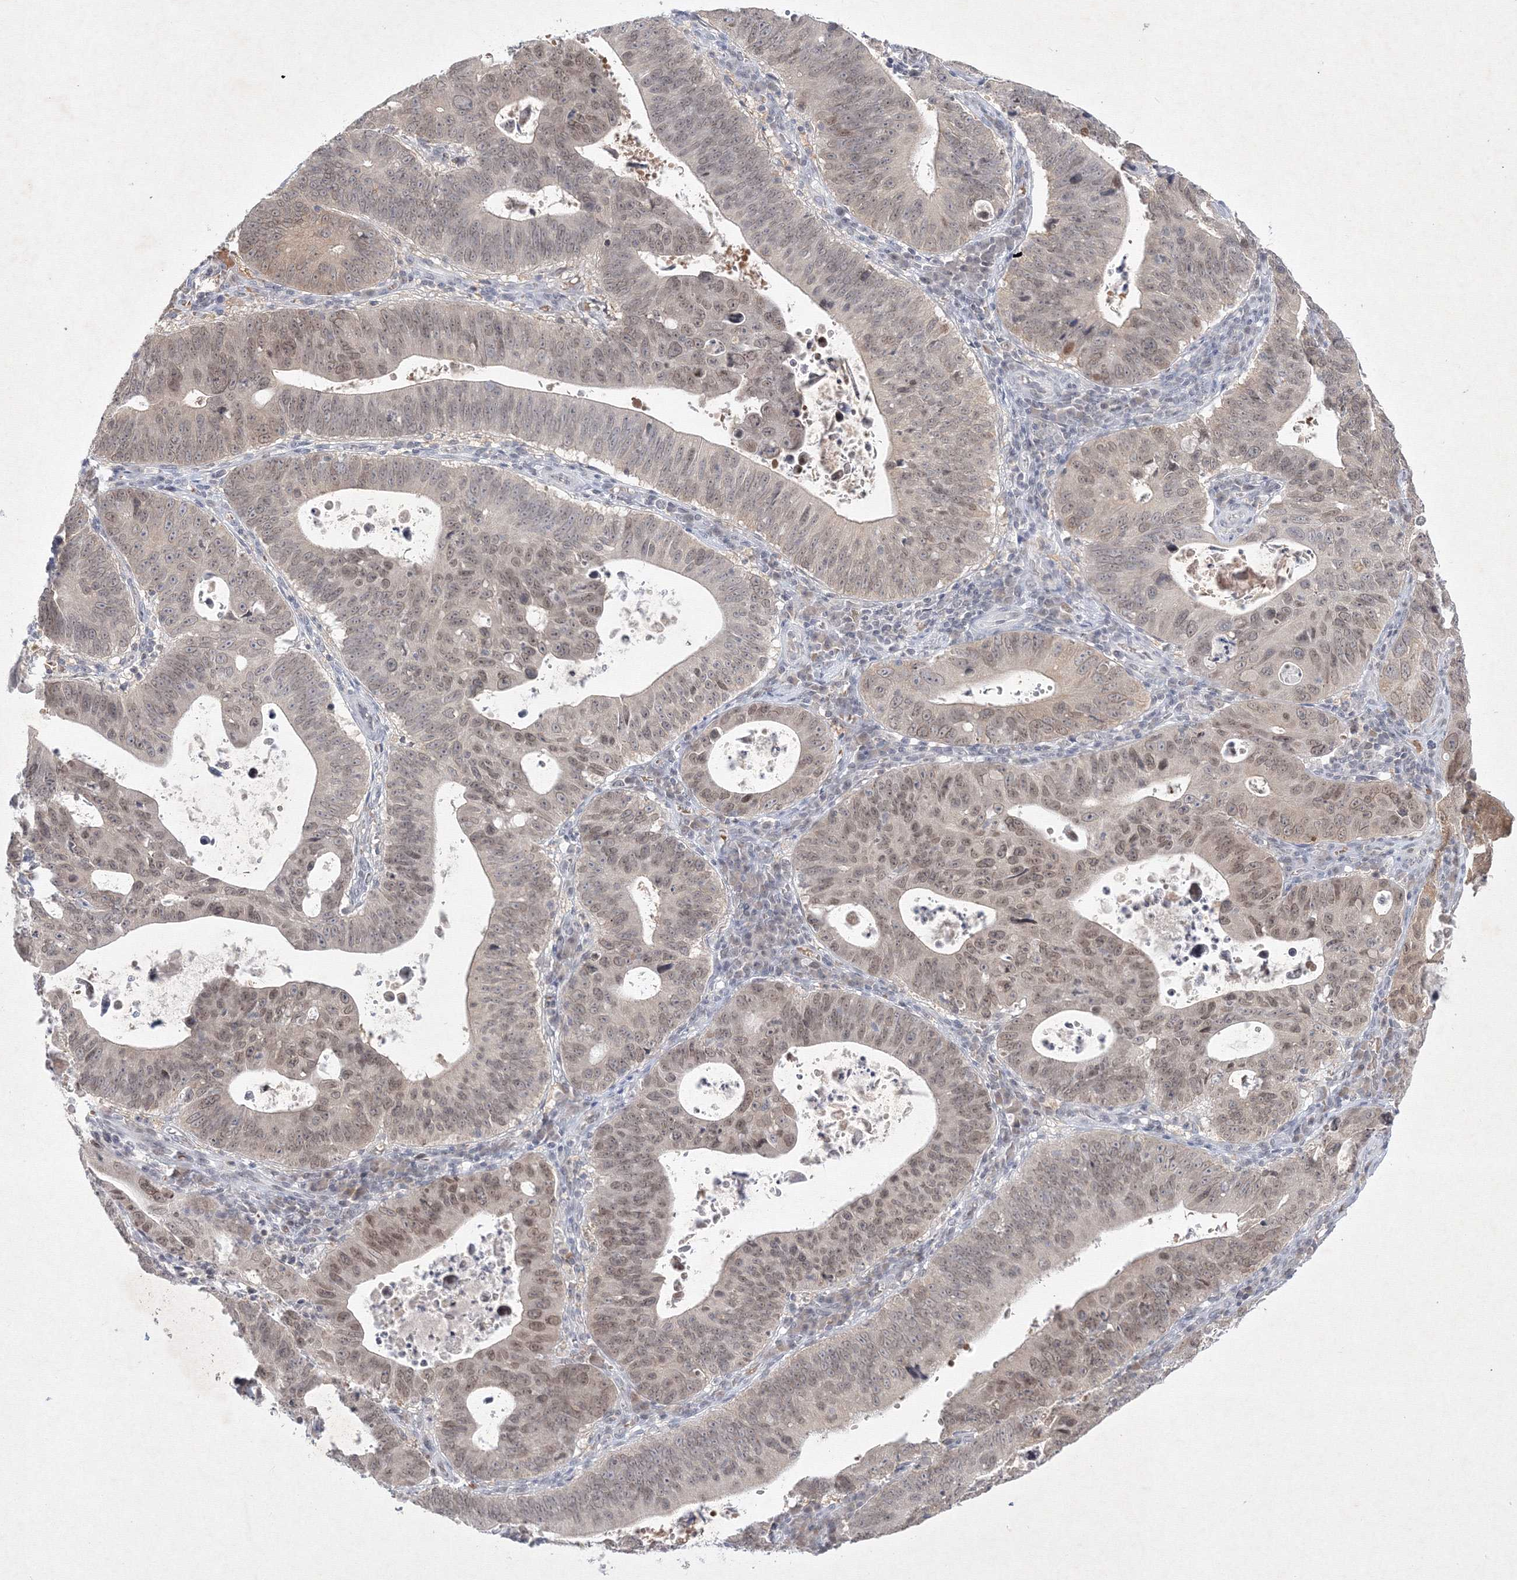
{"staining": {"intensity": "moderate", "quantity": ">75%", "location": "cytoplasmic/membranous,nuclear"}, "tissue": "stomach cancer", "cell_type": "Tumor cells", "image_type": "cancer", "snomed": [{"axis": "morphology", "description": "Adenocarcinoma, NOS"}, {"axis": "topography", "description": "Stomach"}], "caption": "Immunohistochemistry (IHC) micrograph of neoplastic tissue: stomach cancer stained using IHC reveals medium levels of moderate protein expression localized specifically in the cytoplasmic/membranous and nuclear of tumor cells, appearing as a cytoplasmic/membranous and nuclear brown color.", "gene": "NXPE3", "patient": {"sex": "male", "age": 59}}